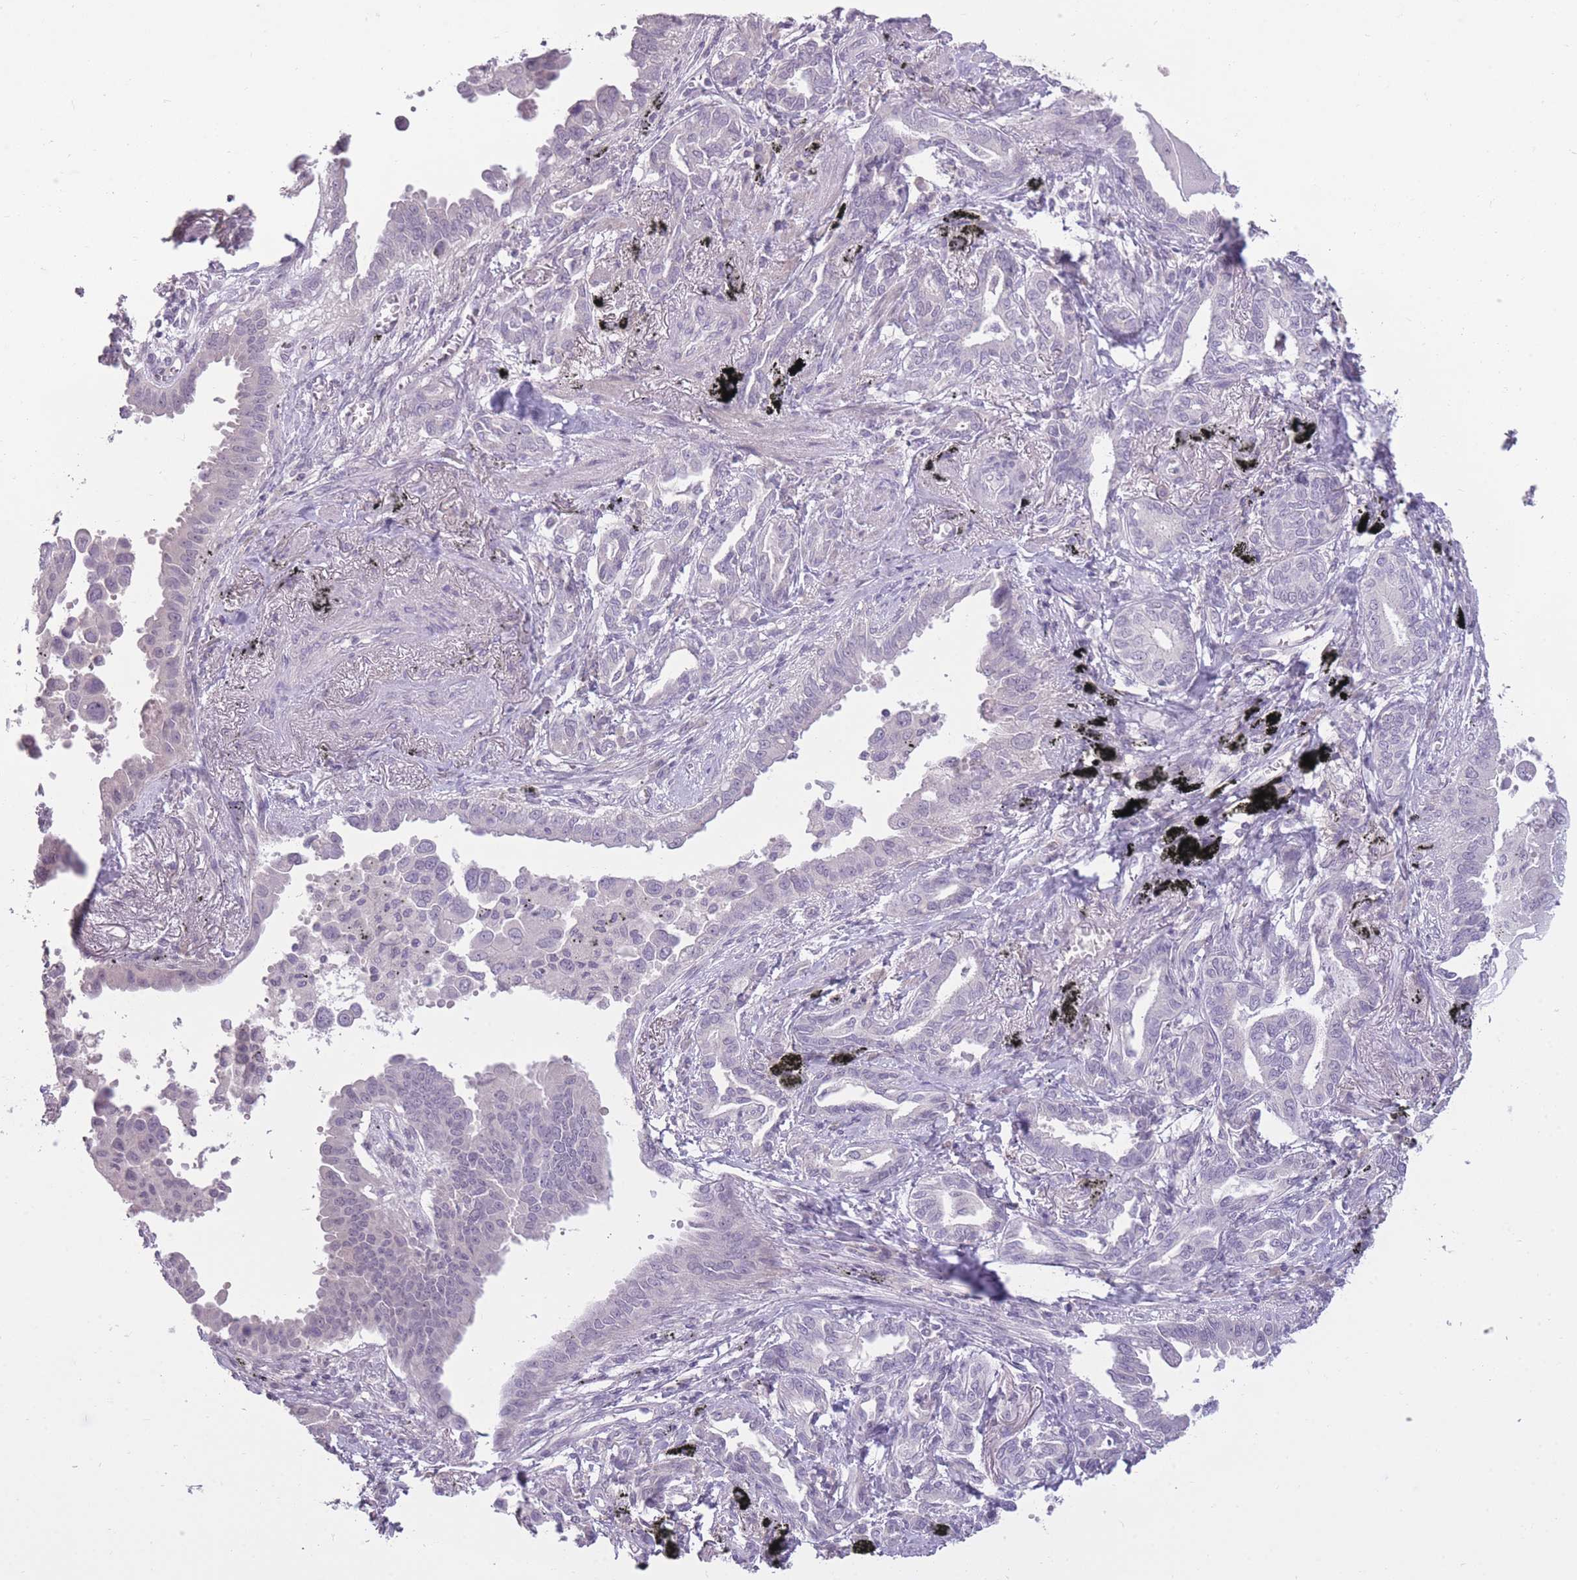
{"staining": {"intensity": "negative", "quantity": "none", "location": "none"}, "tissue": "lung cancer", "cell_type": "Tumor cells", "image_type": "cancer", "snomed": [{"axis": "morphology", "description": "Adenocarcinoma, NOS"}, {"axis": "topography", "description": "Lung"}], "caption": "A photomicrograph of adenocarcinoma (lung) stained for a protein exhibits no brown staining in tumor cells.", "gene": "ZBTB24", "patient": {"sex": "male", "age": 67}}